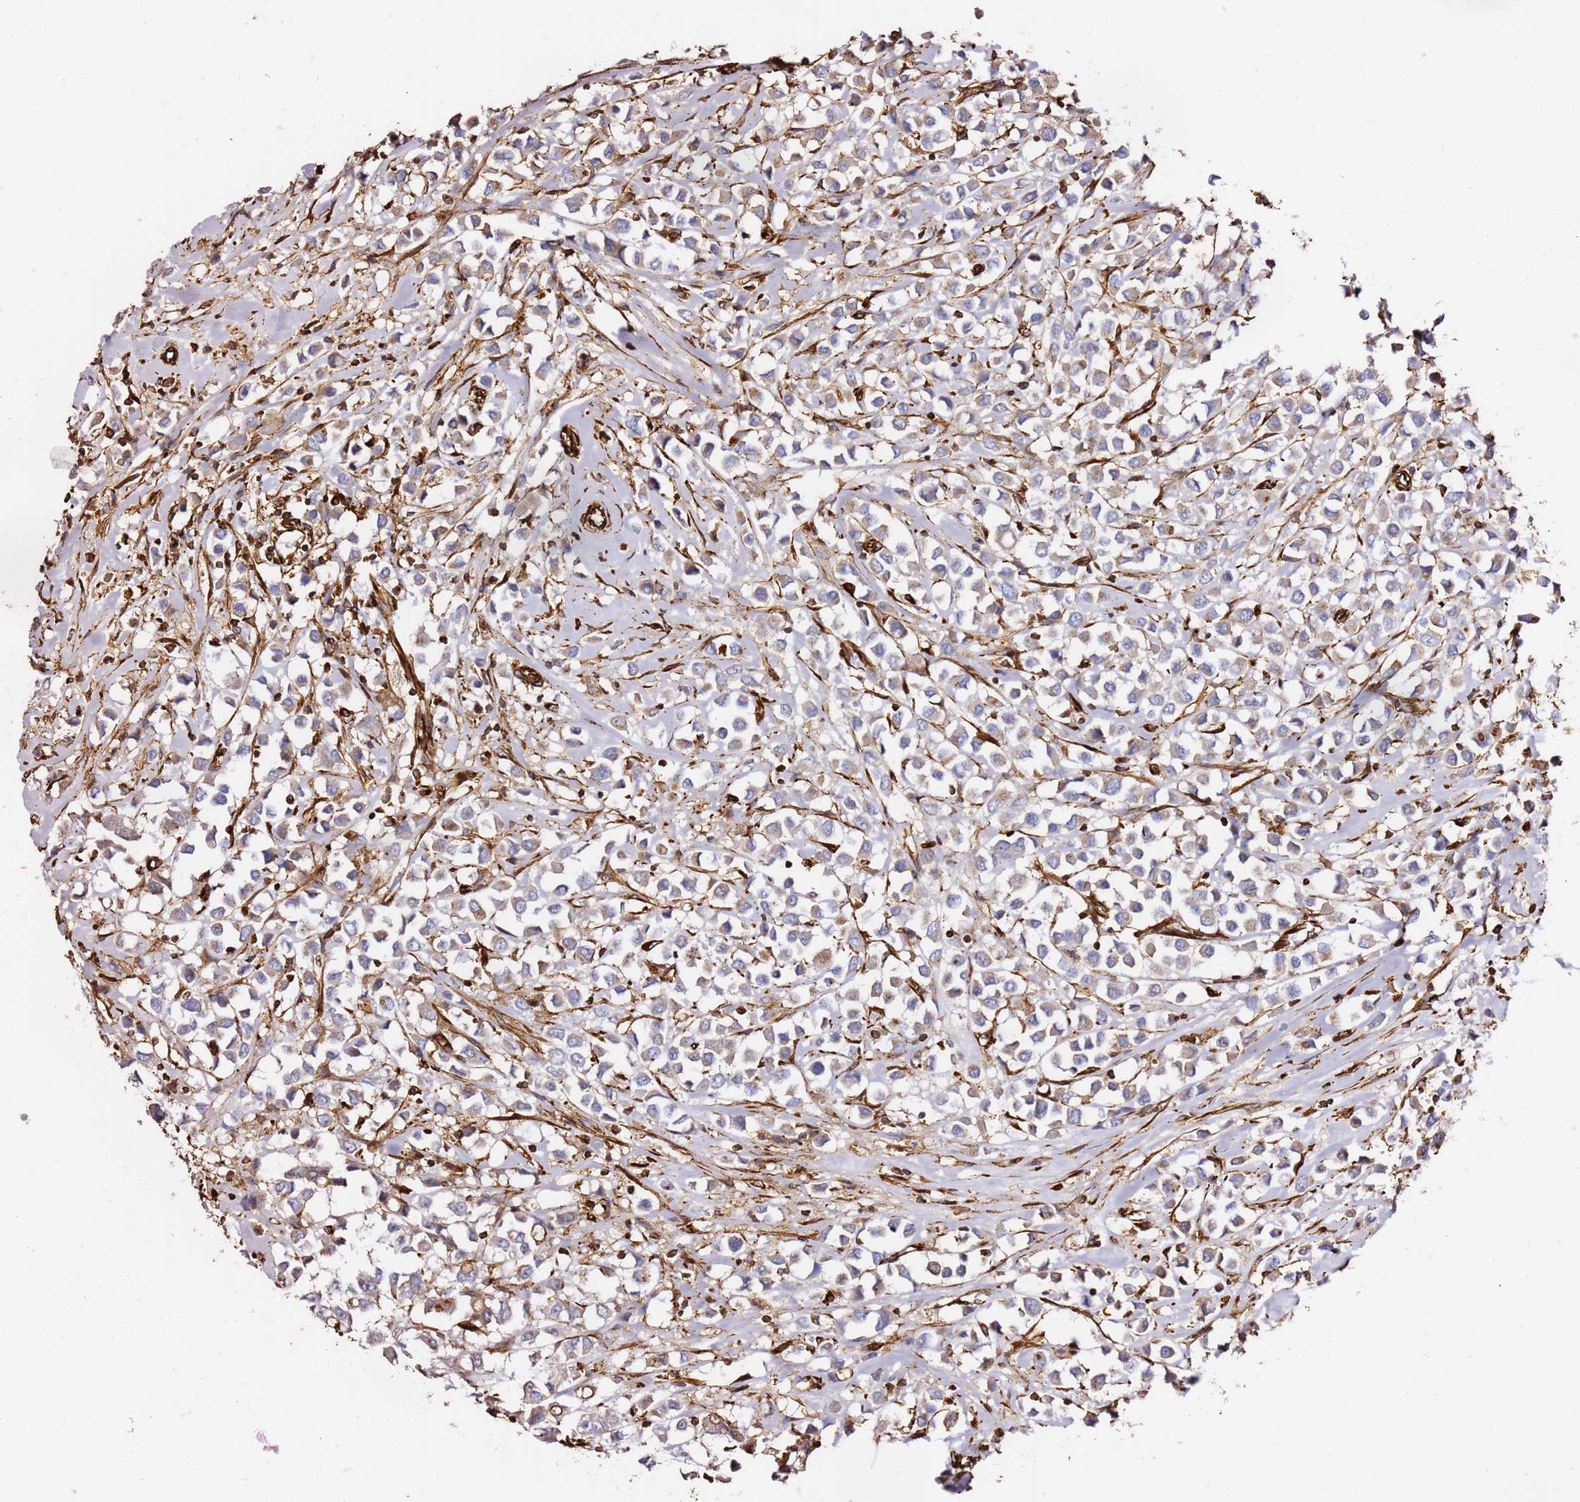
{"staining": {"intensity": "negative", "quantity": "none", "location": "none"}, "tissue": "breast cancer", "cell_type": "Tumor cells", "image_type": "cancer", "snomed": [{"axis": "morphology", "description": "Duct carcinoma"}, {"axis": "topography", "description": "Breast"}], "caption": "Tumor cells are negative for protein expression in human breast cancer.", "gene": "MRGPRE", "patient": {"sex": "female", "age": 61}}